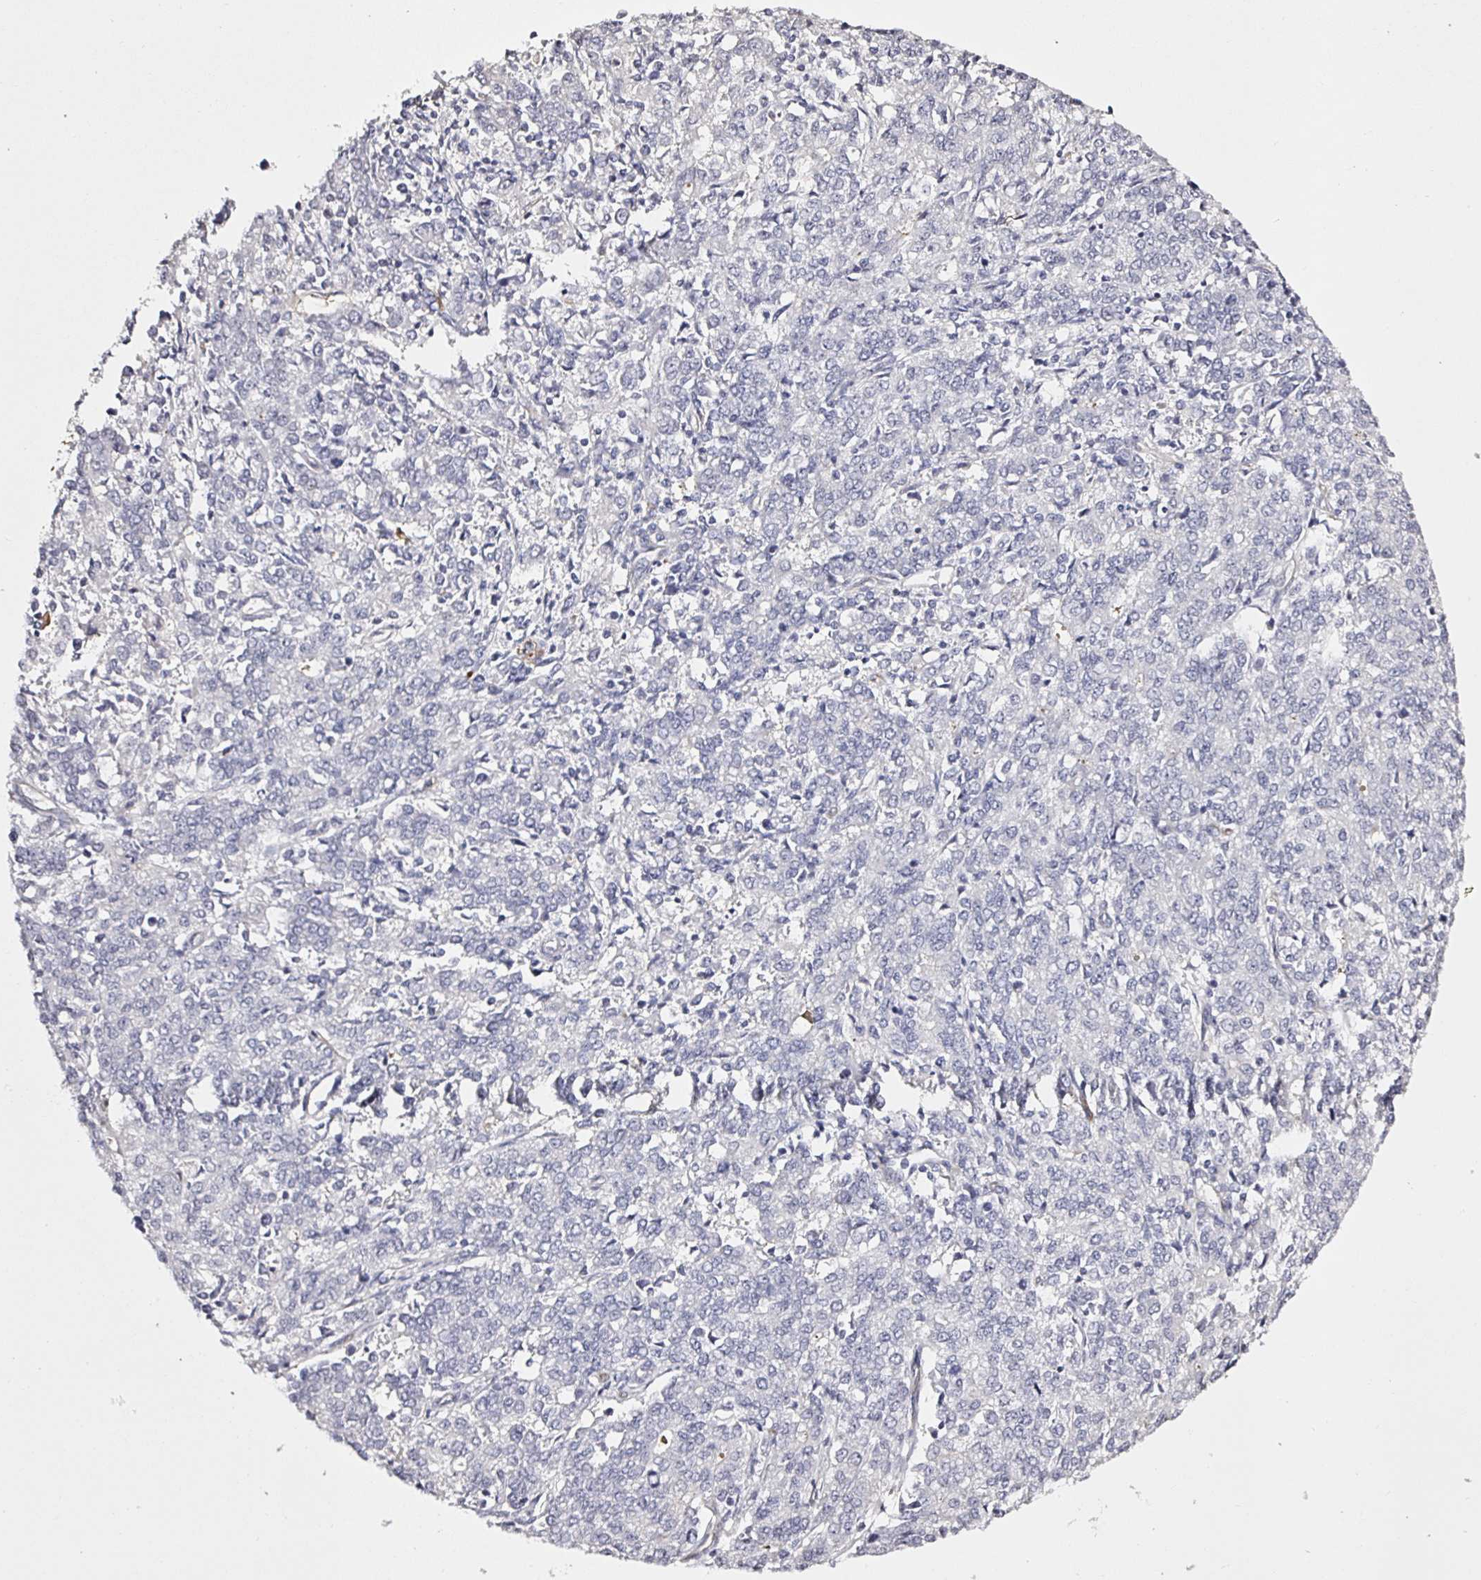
{"staining": {"intensity": "negative", "quantity": "none", "location": "none"}, "tissue": "endometrial cancer", "cell_type": "Tumor cells", "image_type": "cancer", "snomed": [{"axis": "morphology", "description": "Adenocarcinoma, NOS"}, {"axis": "topography", "description": "Endometrium"}], "caption": "Immunohistochemical staining of adenocarcinoma (endometrial) reveals no significant positivity in tumor cells. (DAB (3,3'-diaminobenzidine) IHC visualized using brightfield microscopy, high magnification).", "gene": "ACSBG2", "patient": {"sex": "female", "age": 50}}